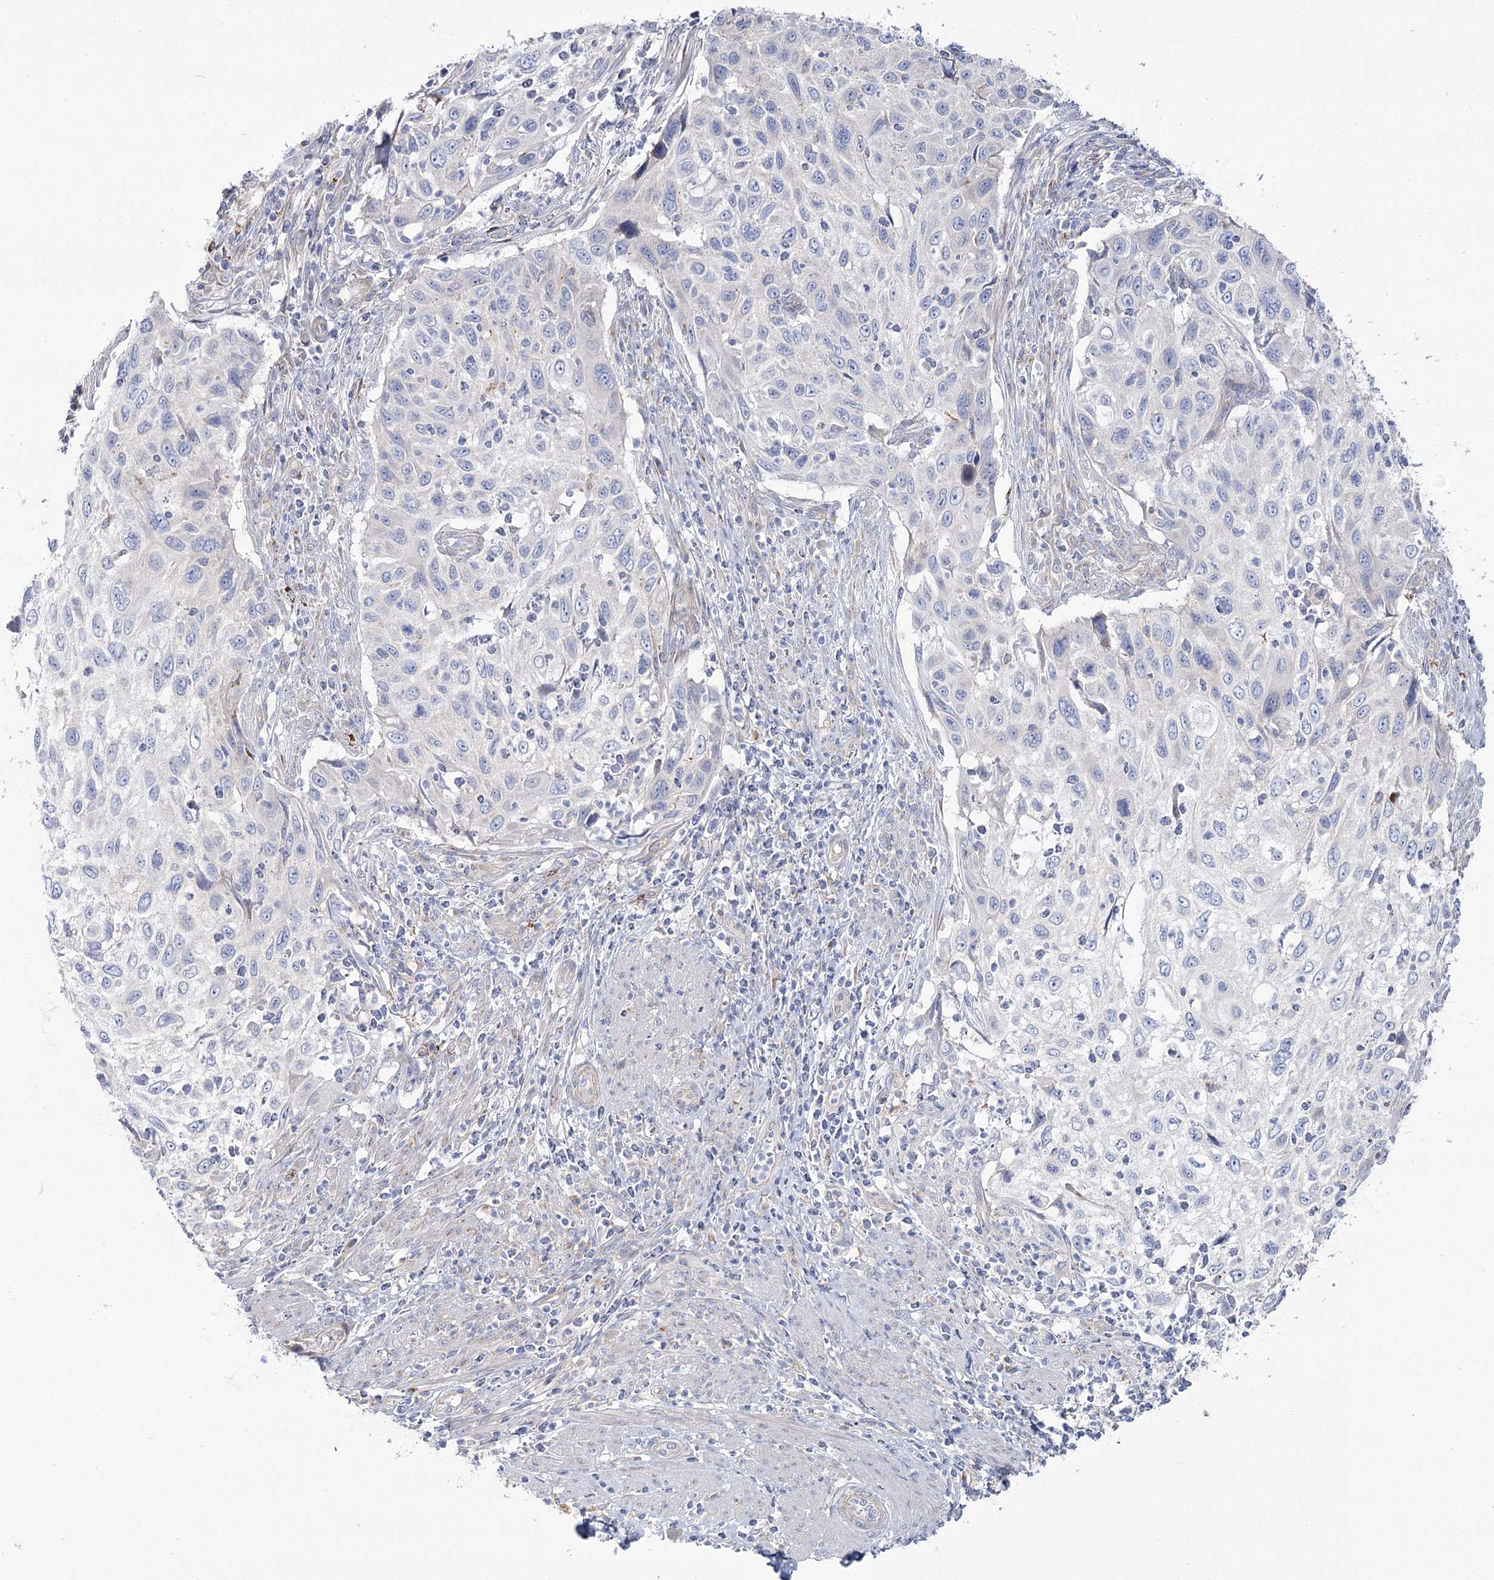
{"staining": {"intensity": "negative", "quantity": "none", "location": "none"}, "tissue": "cervical cancer", "cell_type": "Tumor cells", "image_type": "cancer", "snomed": [{"axis": "morphology", "description": "Squamous cell carcinoma, NOS"}, {"axis": "topography", "description": "Cervix"}], "caption": "DAB (3,3'-diaminobenzidine) immunohistochemical staining of cervical cancer shows no significant staining in tumor cells.", "gene": "SUOX", "patient": {"sex": "female", "age": 70}}